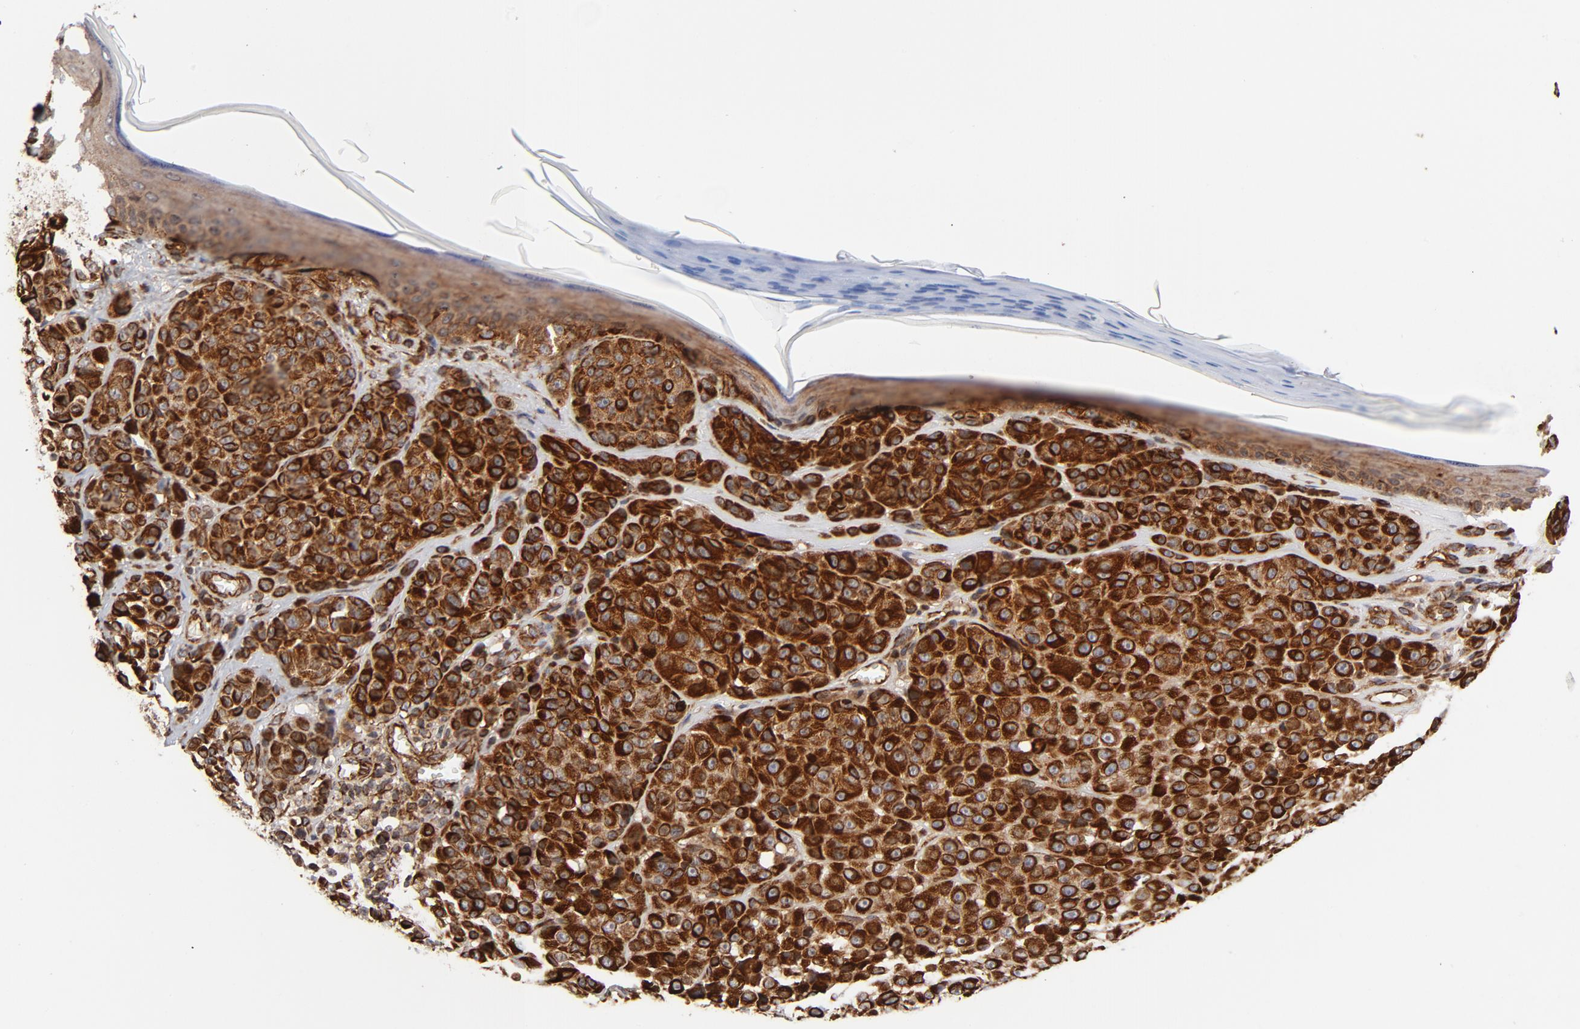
{"staining": {"intensity": "strong", "quantity": ">75%", "location": "cytoplasmic/membranous"}, "tissue": "melanoma", "cell_type": "Tumor cells", "image_type": "cancer", "snomed": [{"axis": "morphology", "description": "Malignant melanoma, NOS"}, {"axis": "topography", "description": "Skin"}], "caption": "Melanoma tissue displays strong cytoplasmic/membranous expression in approximately >75% of tumor cells, visualized by immunohistochemistry.", "gene": "DNAAF2", "patient": {"sex": "female", "age": 75}}